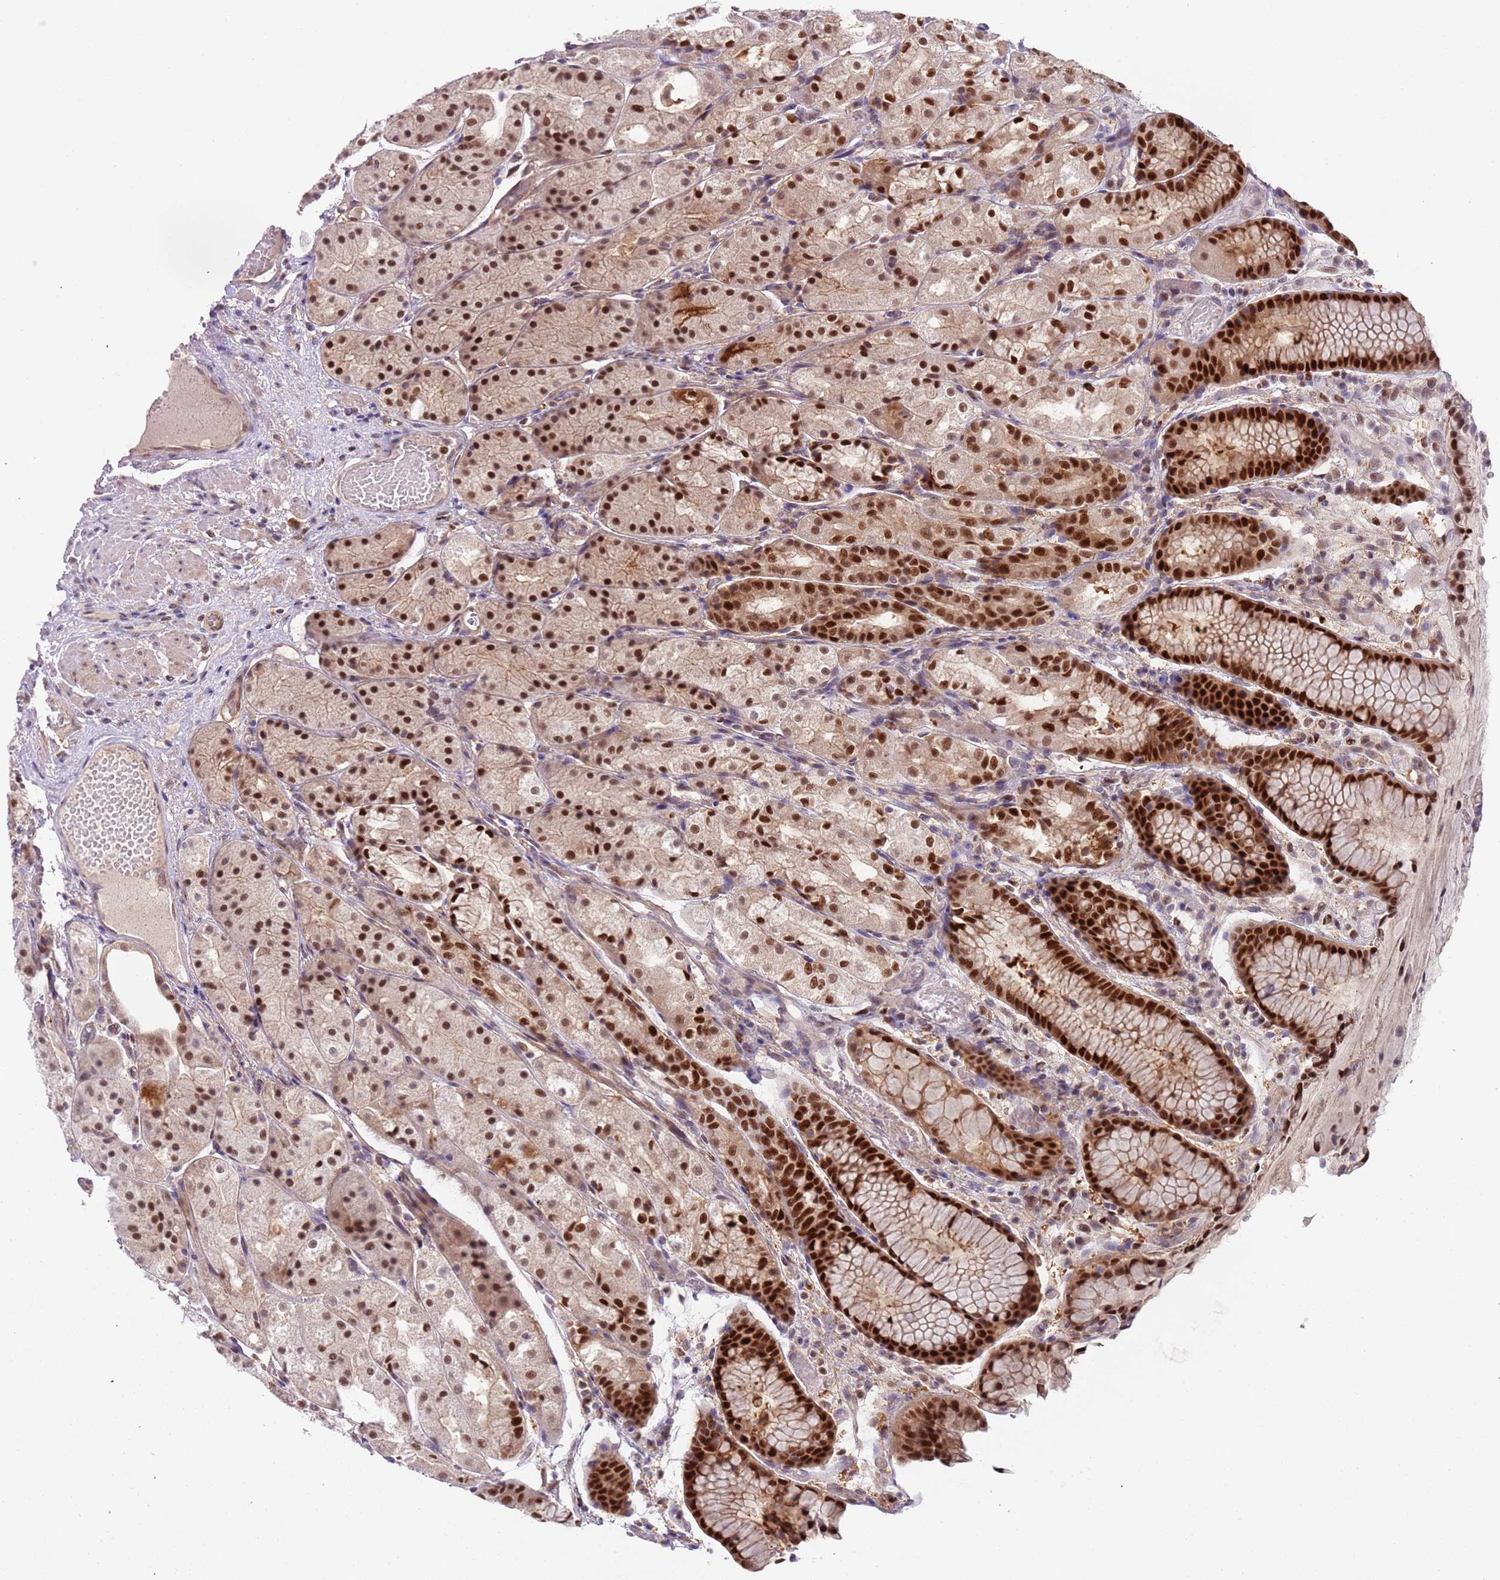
{"staining": {"intensity": "strong", "quantity": ">75%", "location": "cytoplasmic/membranous,nuclear"}, "tissue": "stomach", "cell_type": "Glandular cells", "image_type": "normal", "snomed": [{"axis": "morphology", "description": "Normal tissue, NOS"}, {"axis": "topography", "description": "Stomach, upper"}], "caption": "Immunohistochemistry (IHC) micrograph of unremarkable human stomach stained for a protein (brown), which reveals high levels of strong cytoplasmic/membranous,nuclear expression in about >75% of glandular cells.", "gene": "RMND5B", "patient": {"sex": "male", "age": 72}}